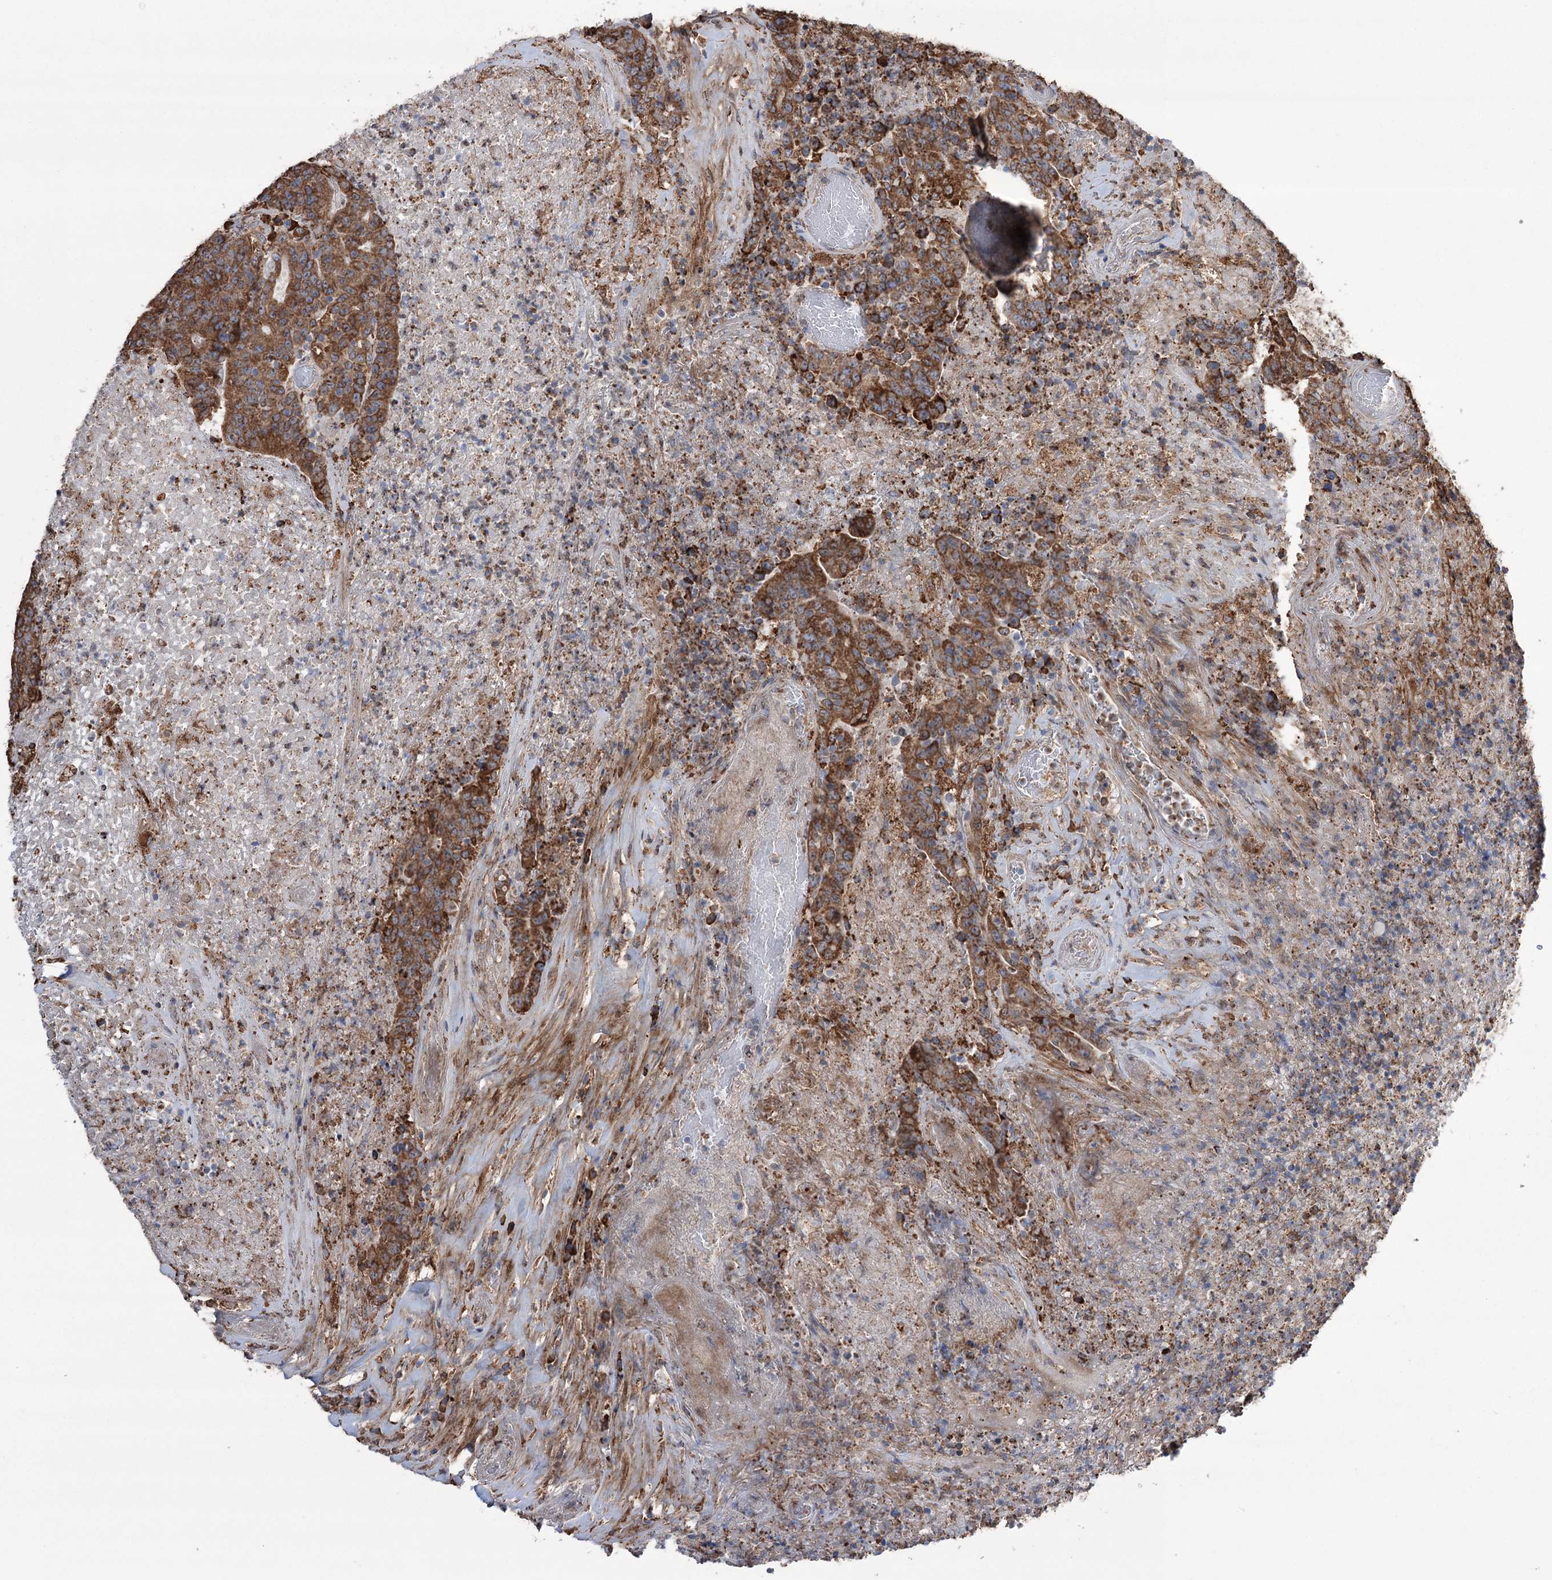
{"staining": {"intensity": "strong", "quantity": ">75%", "location": "cytoplasmic/membranous"}, "tissue": "colorectal cancer", "cell_type": "Tumor cells", "image_type": "cancer", "snomed": [{"axis": "morphology", "description": "Adenocarcinoma, NOS"}, {"axis": "topography", "description": "Colon"}], "caption": "This photomicrograph shows colorectal adenocarcinoma stained with IHC to label a protein in brown. The cytoplasmic/membranous of tumor cells show strong positivity for the protein. Nuclei are counter-stained blue.", "gene": "TRIM71", "patient": {"sex": "female", "age": 75}}